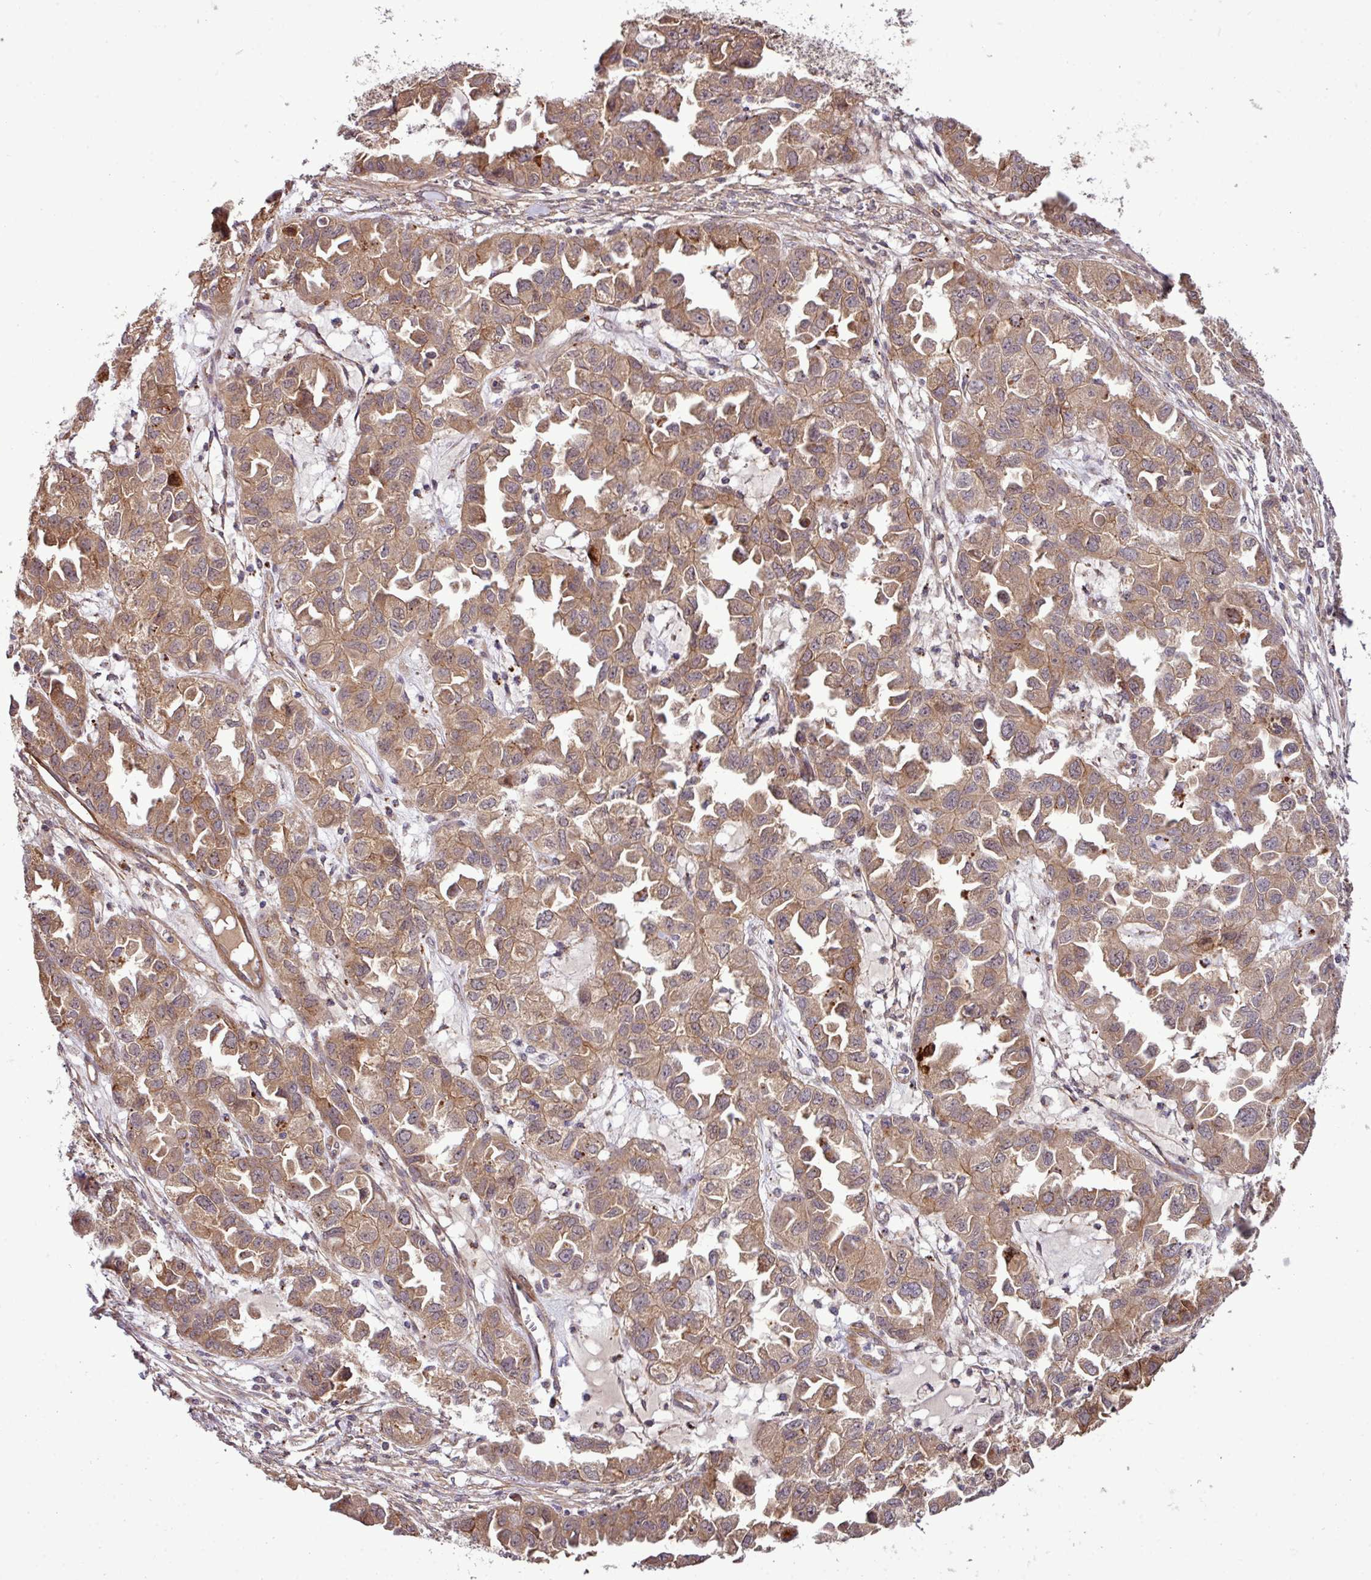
{"staining": {"intensity": "moderate", "quantity": ">75%", "location": "cytoplasmic/membranous"}, "tissue": "ovarian cancer", "cell_type": "Tumor cells", "image_type": "cancer", "snomed": [{"axis": "morphology", "description": "Cystadenocarcinoma, serous, NOS"}, {"axis": "topography", "description": "Ovary"}], "caption": "Serous cystadenocarcinoma (ovarian) was stained to show a protein in brown. There is medium levels of moderate cytoplasmic/membranous expression in about >75% of tumor cells. The staining was performed using DAB, with brown indicating positive protein expression. Nuclei are stained blue with hematoxylin.", "gene": "XIAP", "patient": {"sex": "female", "age": 84}}